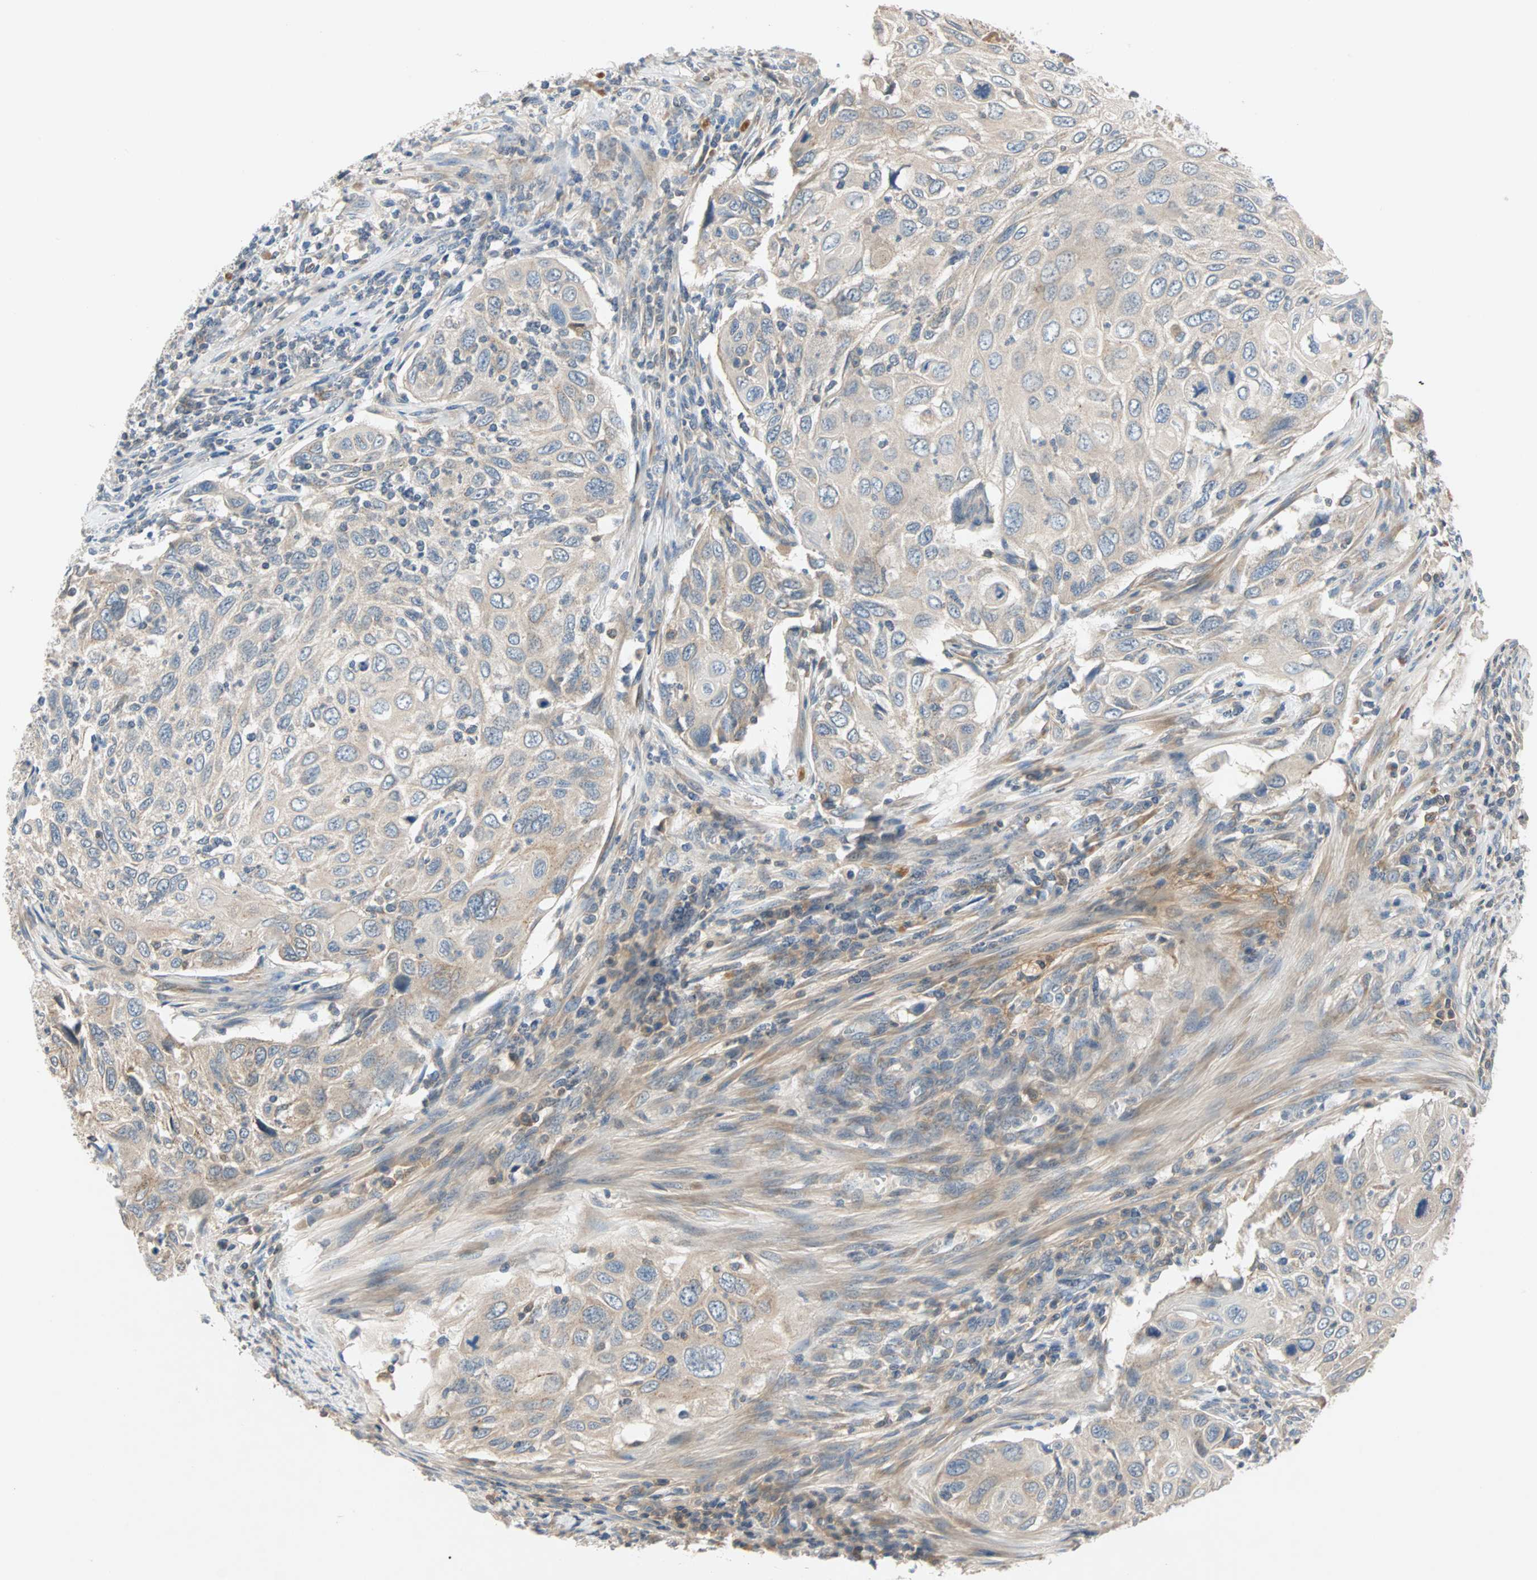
{"staining": {"intensity": "weak", "quantity": "<25%", "location": "cytoplasmic/membranous"}, "tissue": "cervical cancer", "cell_type": "Tumor cells", "image_type": "cancer", "snomed": [{"axis": "morphology", "description": "Squamous cell carcinoma, NOS"}, {"axis": "topography", "description": "Cervix"}], "caption": "Histopathology image shows no protein positivity in tumor cells of cervical cancer (squamous cell carcinoma) tissue. The staining is performed using DAB brown chromogen with nuclei counter-stained in using hematoxylin.", "gene": "MAP4K1", "patient": {"sex": "female", "age": 70}}